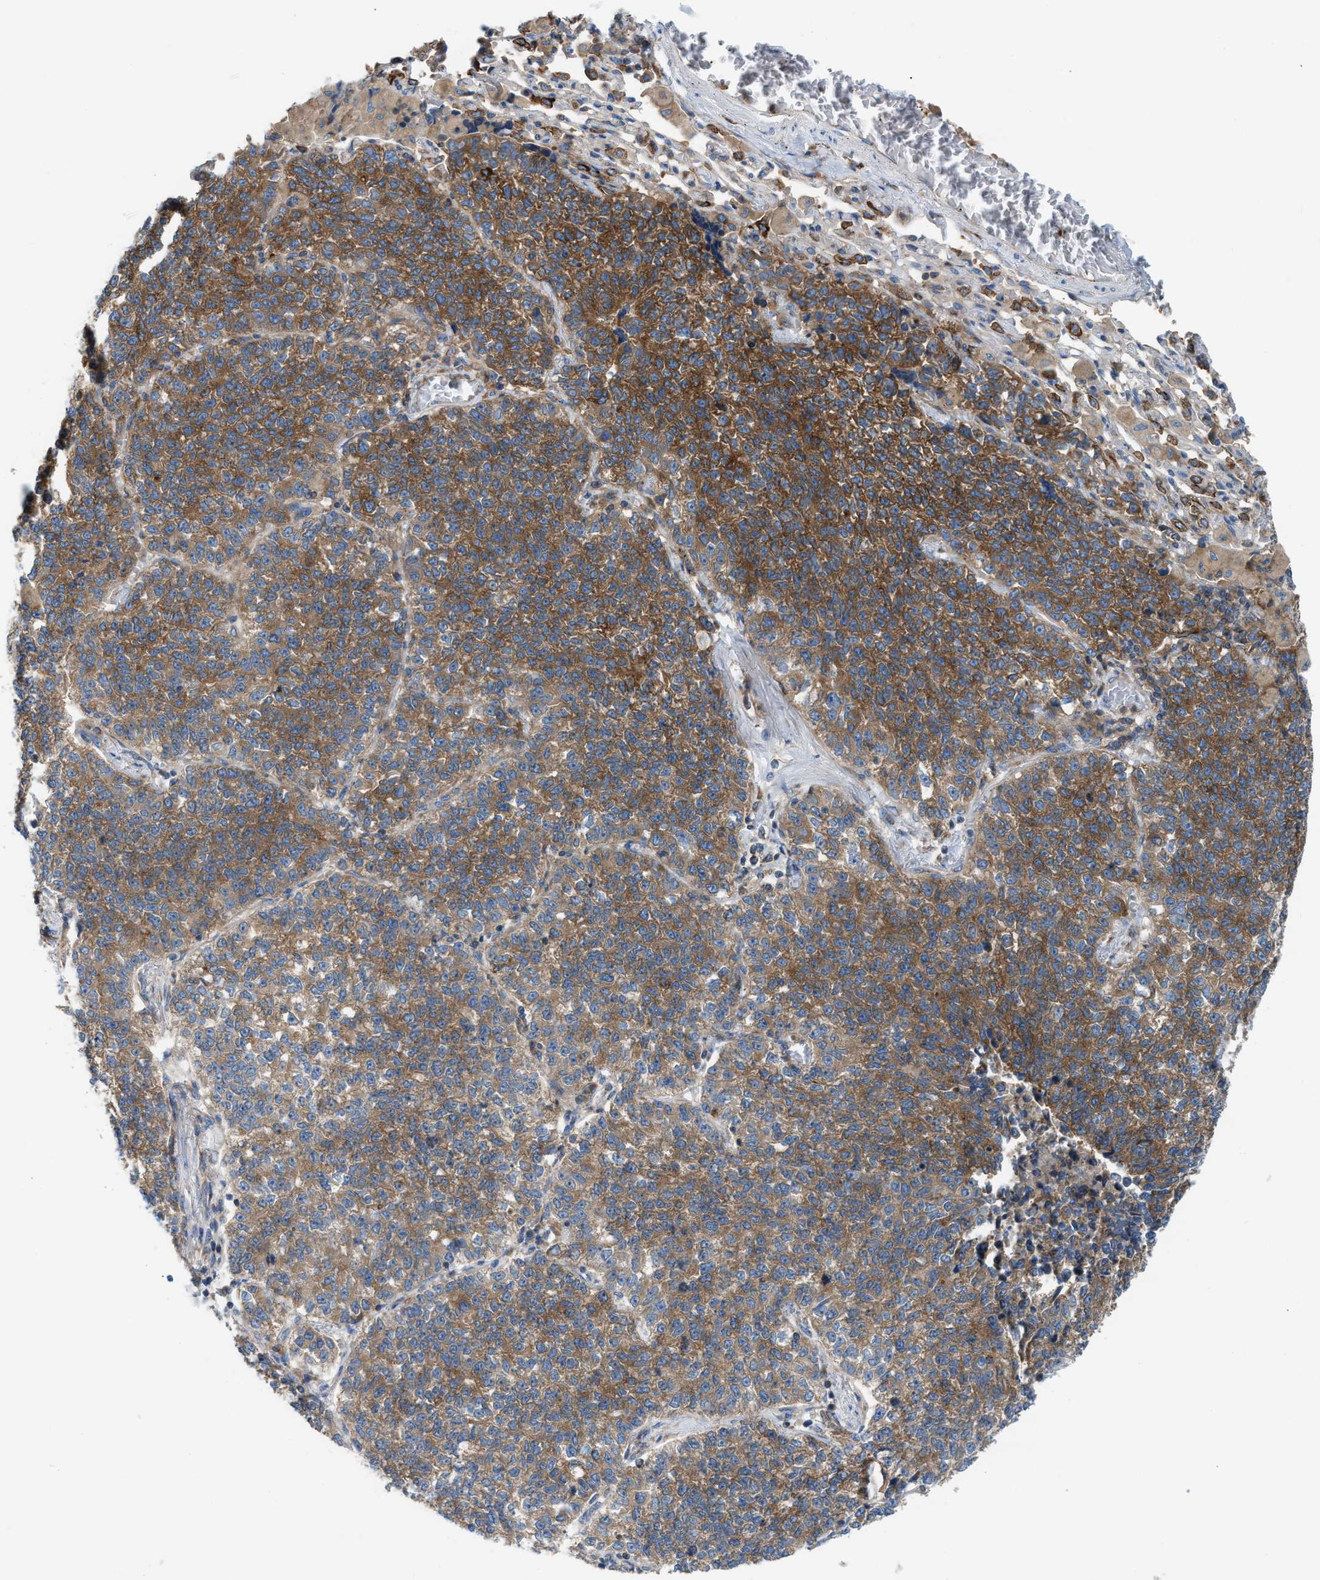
{"staining": {"intensity": "moderate", "quantity": ">75%", "location": "cytoplasmic/membranous"}, "tissue": "lung cancer", "cell_type": "Tumor cells", "image_type": "cancer", "snomed": [{"axis": "morphology", "description": "Adenocarcinoma, NOS"}, {"axis": "topography", "description": "Lung"}], "caption": "Immunohistochemistry (IHC) image of neoplastic tissue: human lung cancer (adenocarcinoma) stained using IHC demonstrates medium levels of moderate protein expression localized specifically in the cytoplasmic/membranous of tumor cells, appearing as a cytoplasmic/membranous brown color.", "gene": "TBC1D15", "patient": {"sex": "male", "age": 49}}